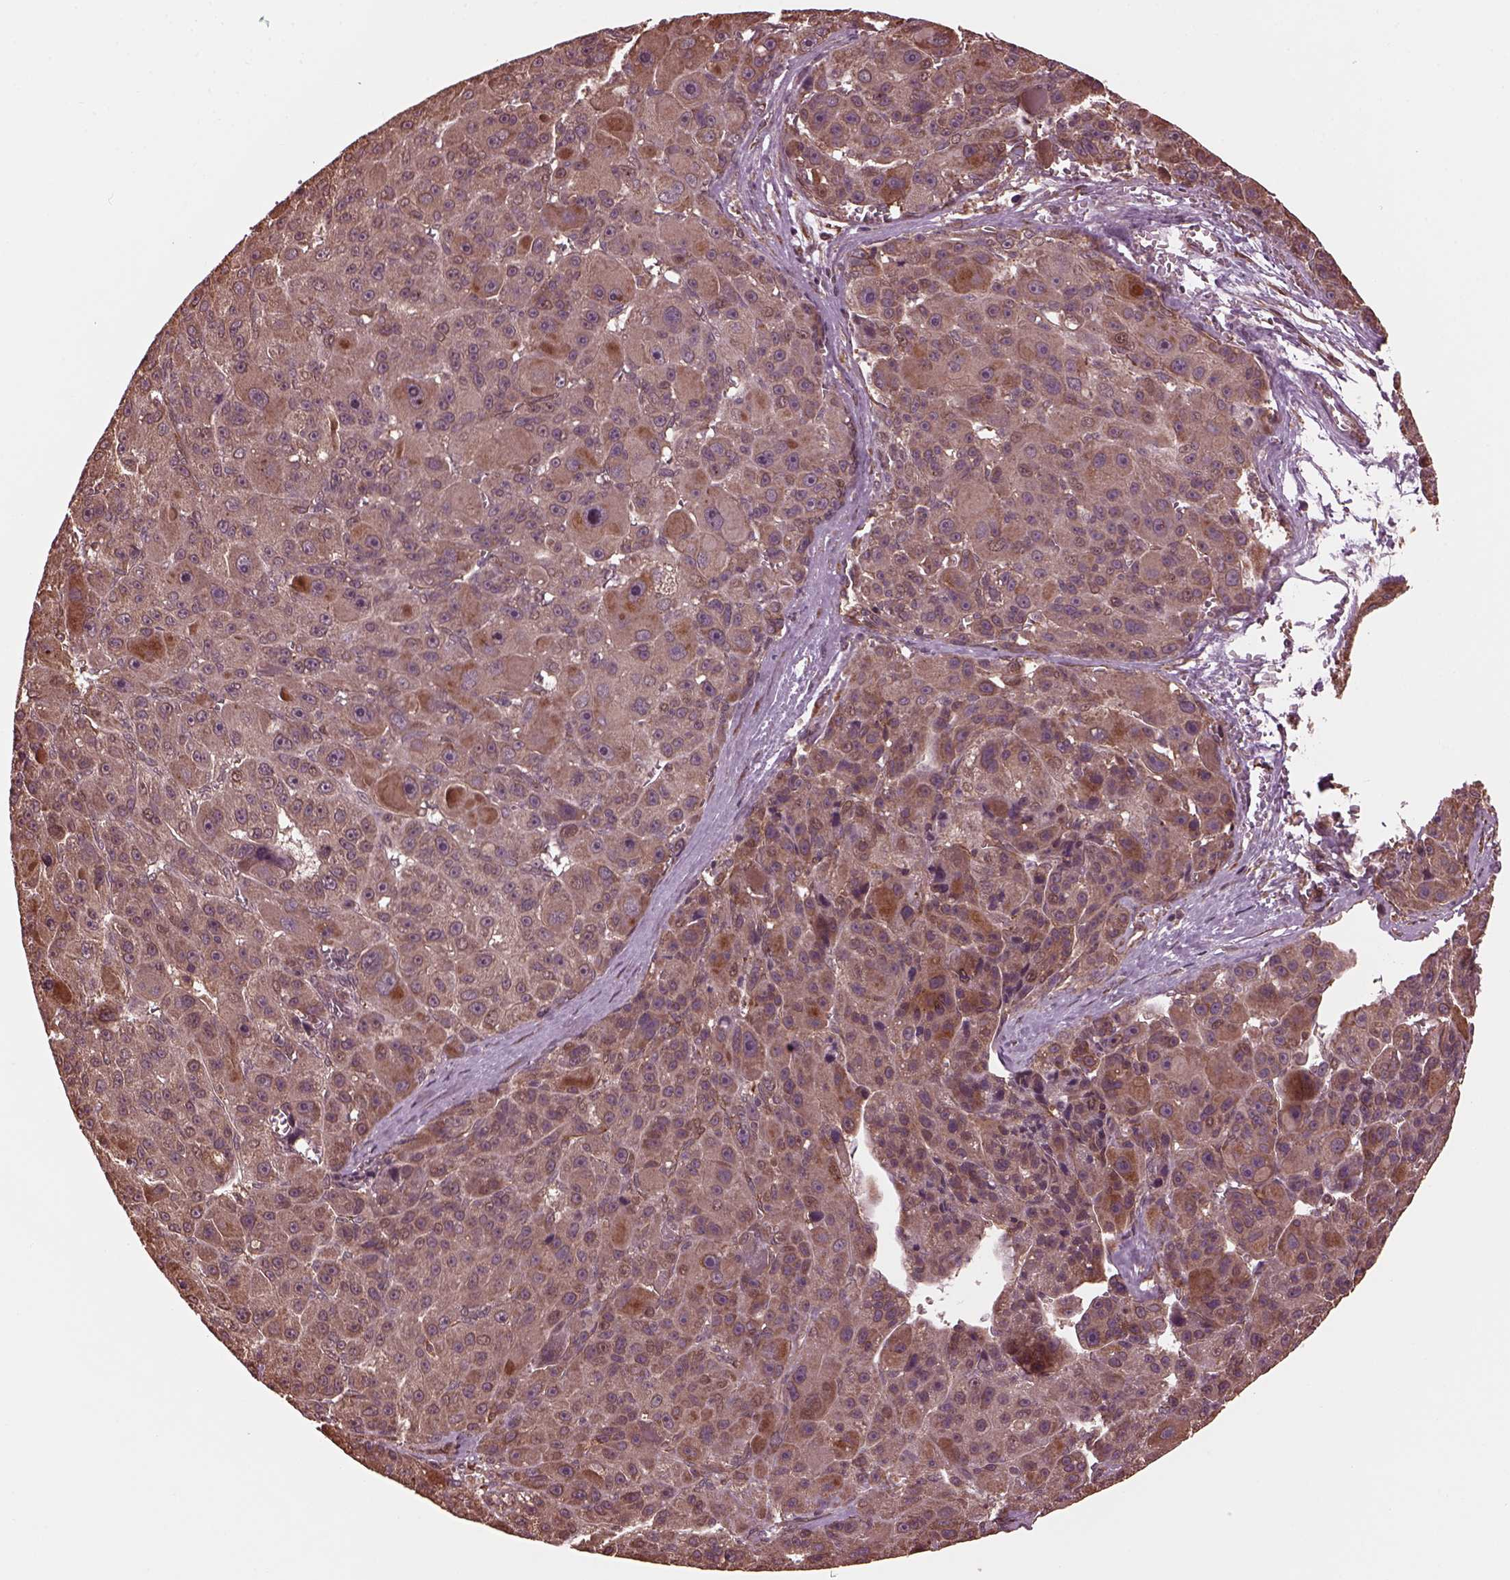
{"staining": {"intensity": "weak", "quantity": ">75%", "location": "cytoplasmic/membranous"}, "tissue": "liver cancer", "cell_type": "Tumor cells", "image_type": "cancer", "snomed": [{"axis": "morphology", "description": "Carcinoma, Hepatocellular, NOS"}, {"axis": "topography", "description": "Liver"}], "caption": "Protein analysis of liver cancer (hepatocellular carcinoma) tissue shows weak cytoplasmic/membranous expression in about >75% of tumor cells.", "gene": "ZNF292", "patient": {"sex": "male", "age": 76}}